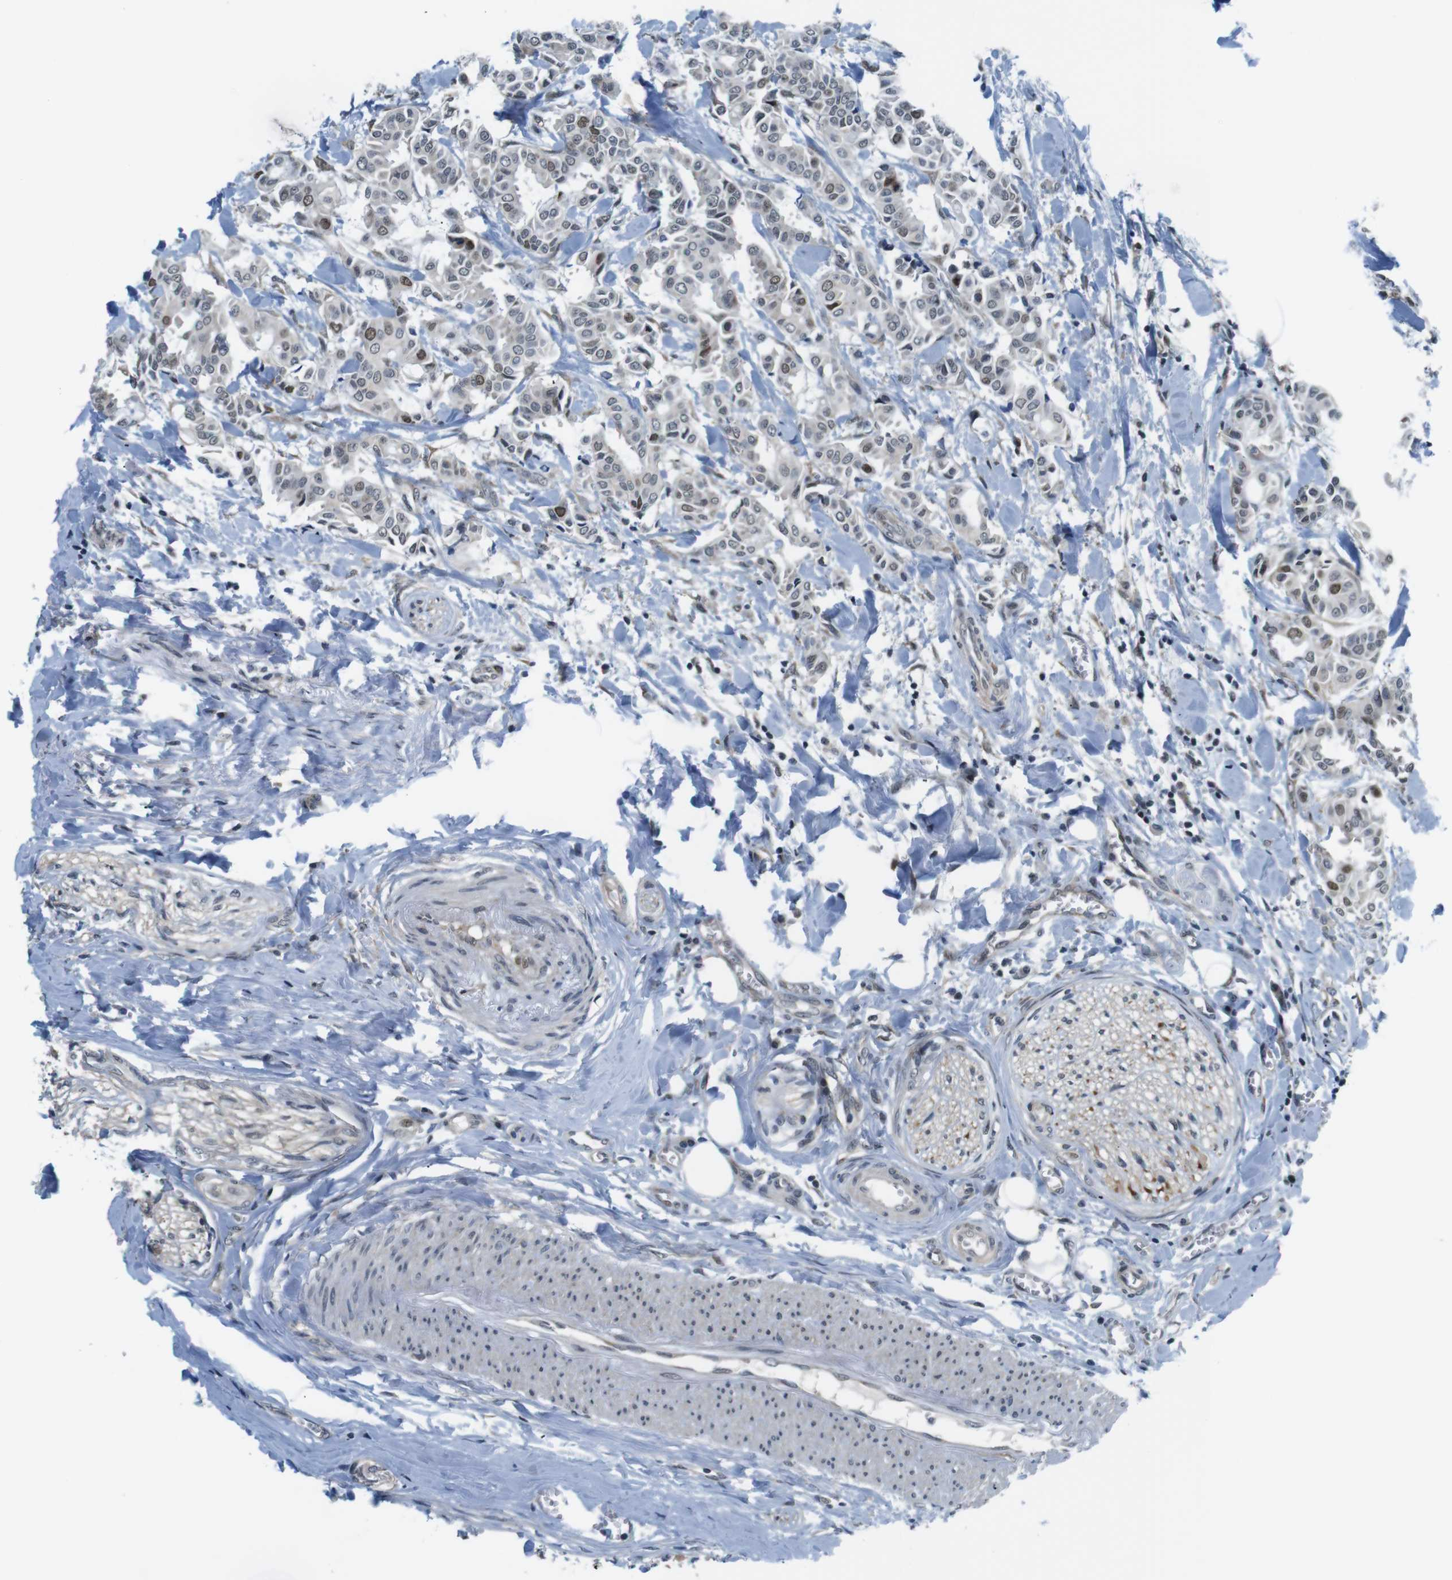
{"staining": {"intensity": "weak", "quantity": "25%-75%", "location": "nuclear"}, "tissue": "head and neck cancer", "cell_type": "Tumor cells", "image_type": "cancer", "snomed": [{"axis": "morphology", "description": "Adenocarcinoma, NOS"}, {"axis": "topography", "description": "Salivary gland"}, {"axis": "topography", "description": "Head-Neck"}], "caption": "IHC photomicrograph of human adenocarcinoma (head and neck) stained for a protein (brown), which demonstrates low levels of weak nuclear expression in approximately 25%-75% of tumor cells.", "gene": "SMCO2", "patient": {"sex": "female", "age": 59}}